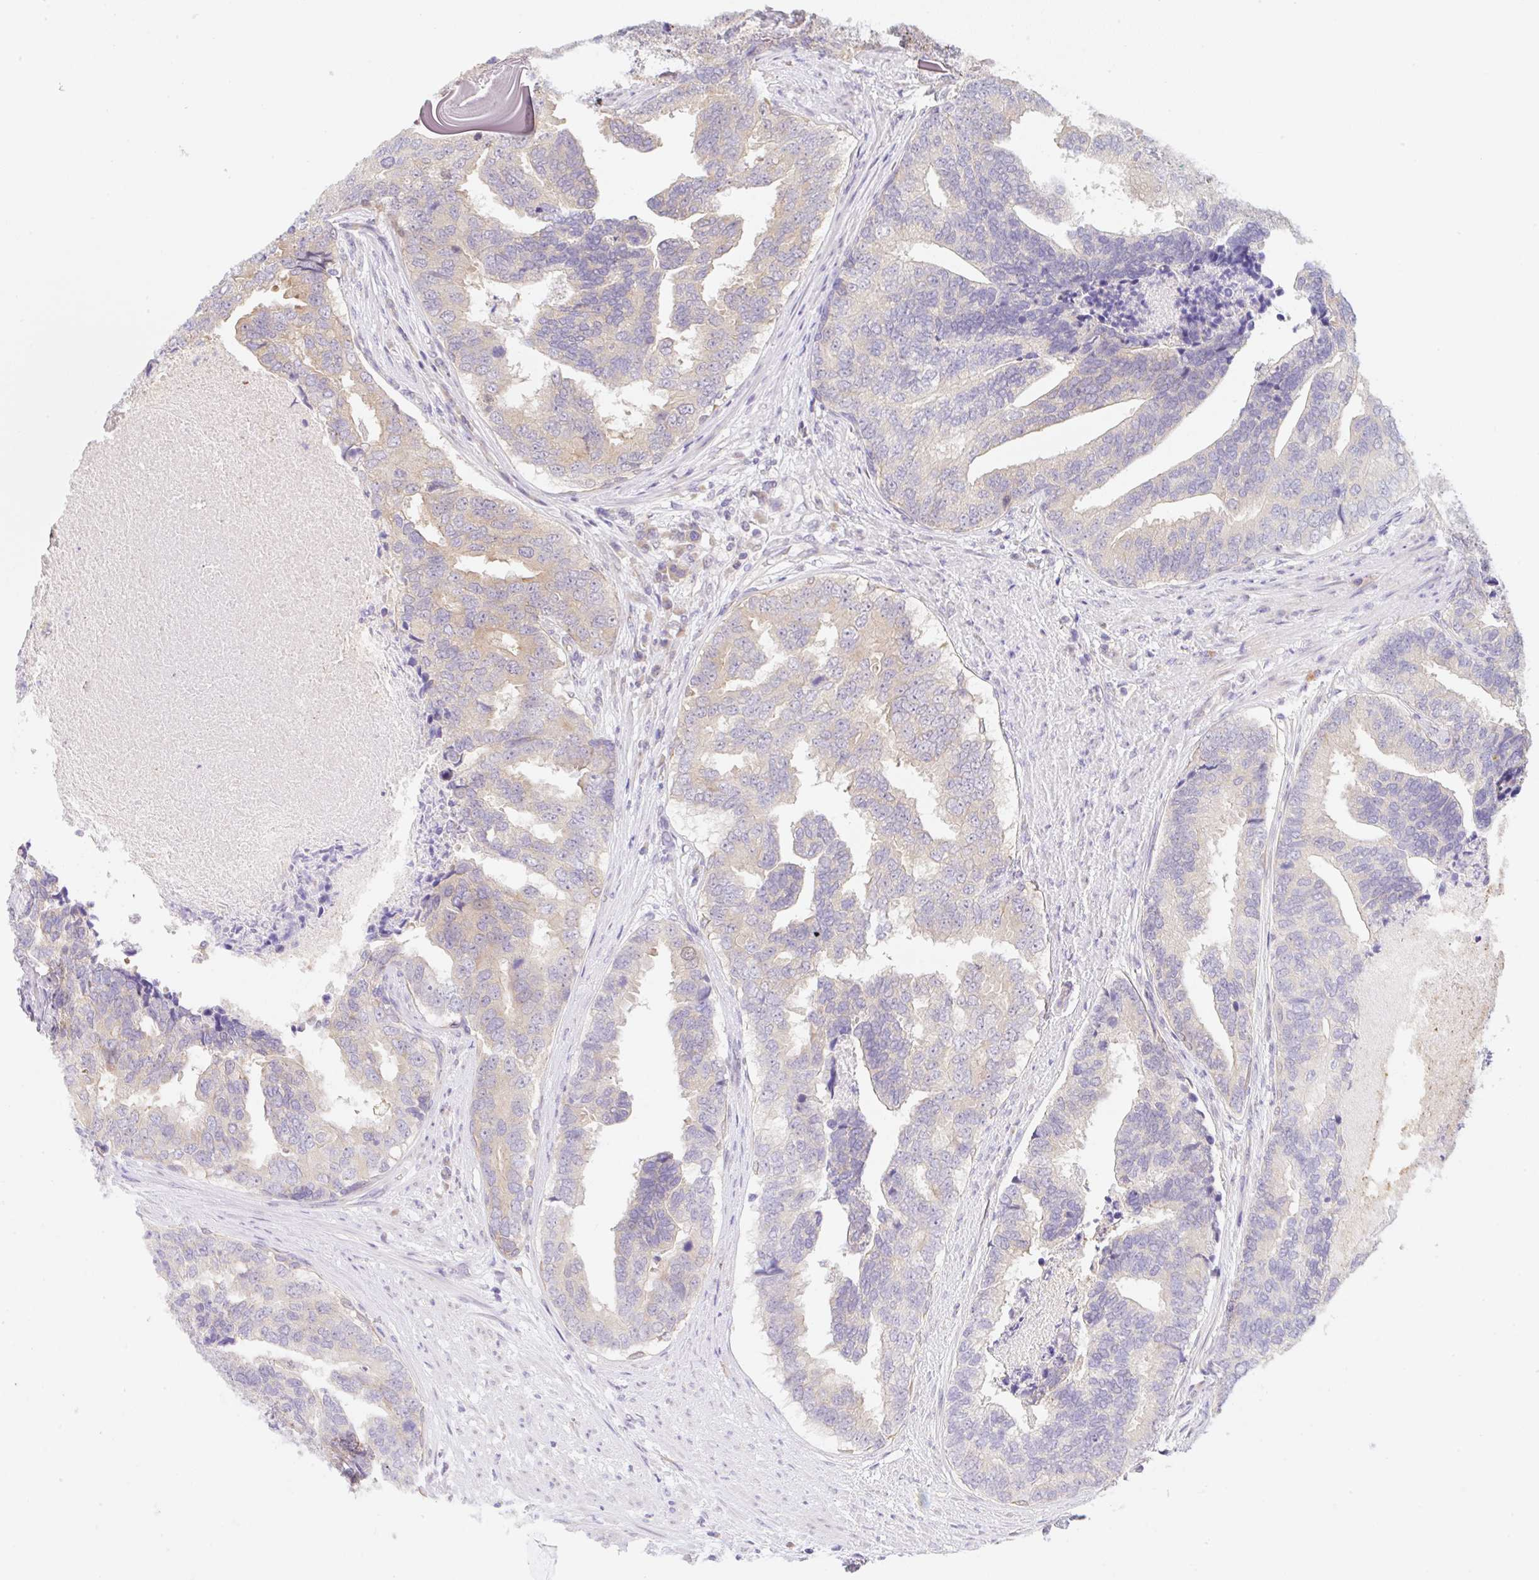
{"staining": {"intensity": "weak", "quantity": "25%-75%", "location": "cytoplasmic/membranous"}, "tissue": "prostate cancer", "cell_type": "Tumor cells", "image_type": "cancer", "snomed": [{"axis": "morphology", "description": "Adenocarcinoma, High grade"}, {"axis": "topography", "description": "Prostate"}], "caption": "Immunohistochemical staining of prostate cancer (adenocarcinoma (high-grade)) exhibits weak cytoplasmic/membranous protein positivity in about 25%-75% of tumor cells. Nuclei are stained in blue.", "gene": "TBPL2", "patient": {"sex": "male", "age": 68}}